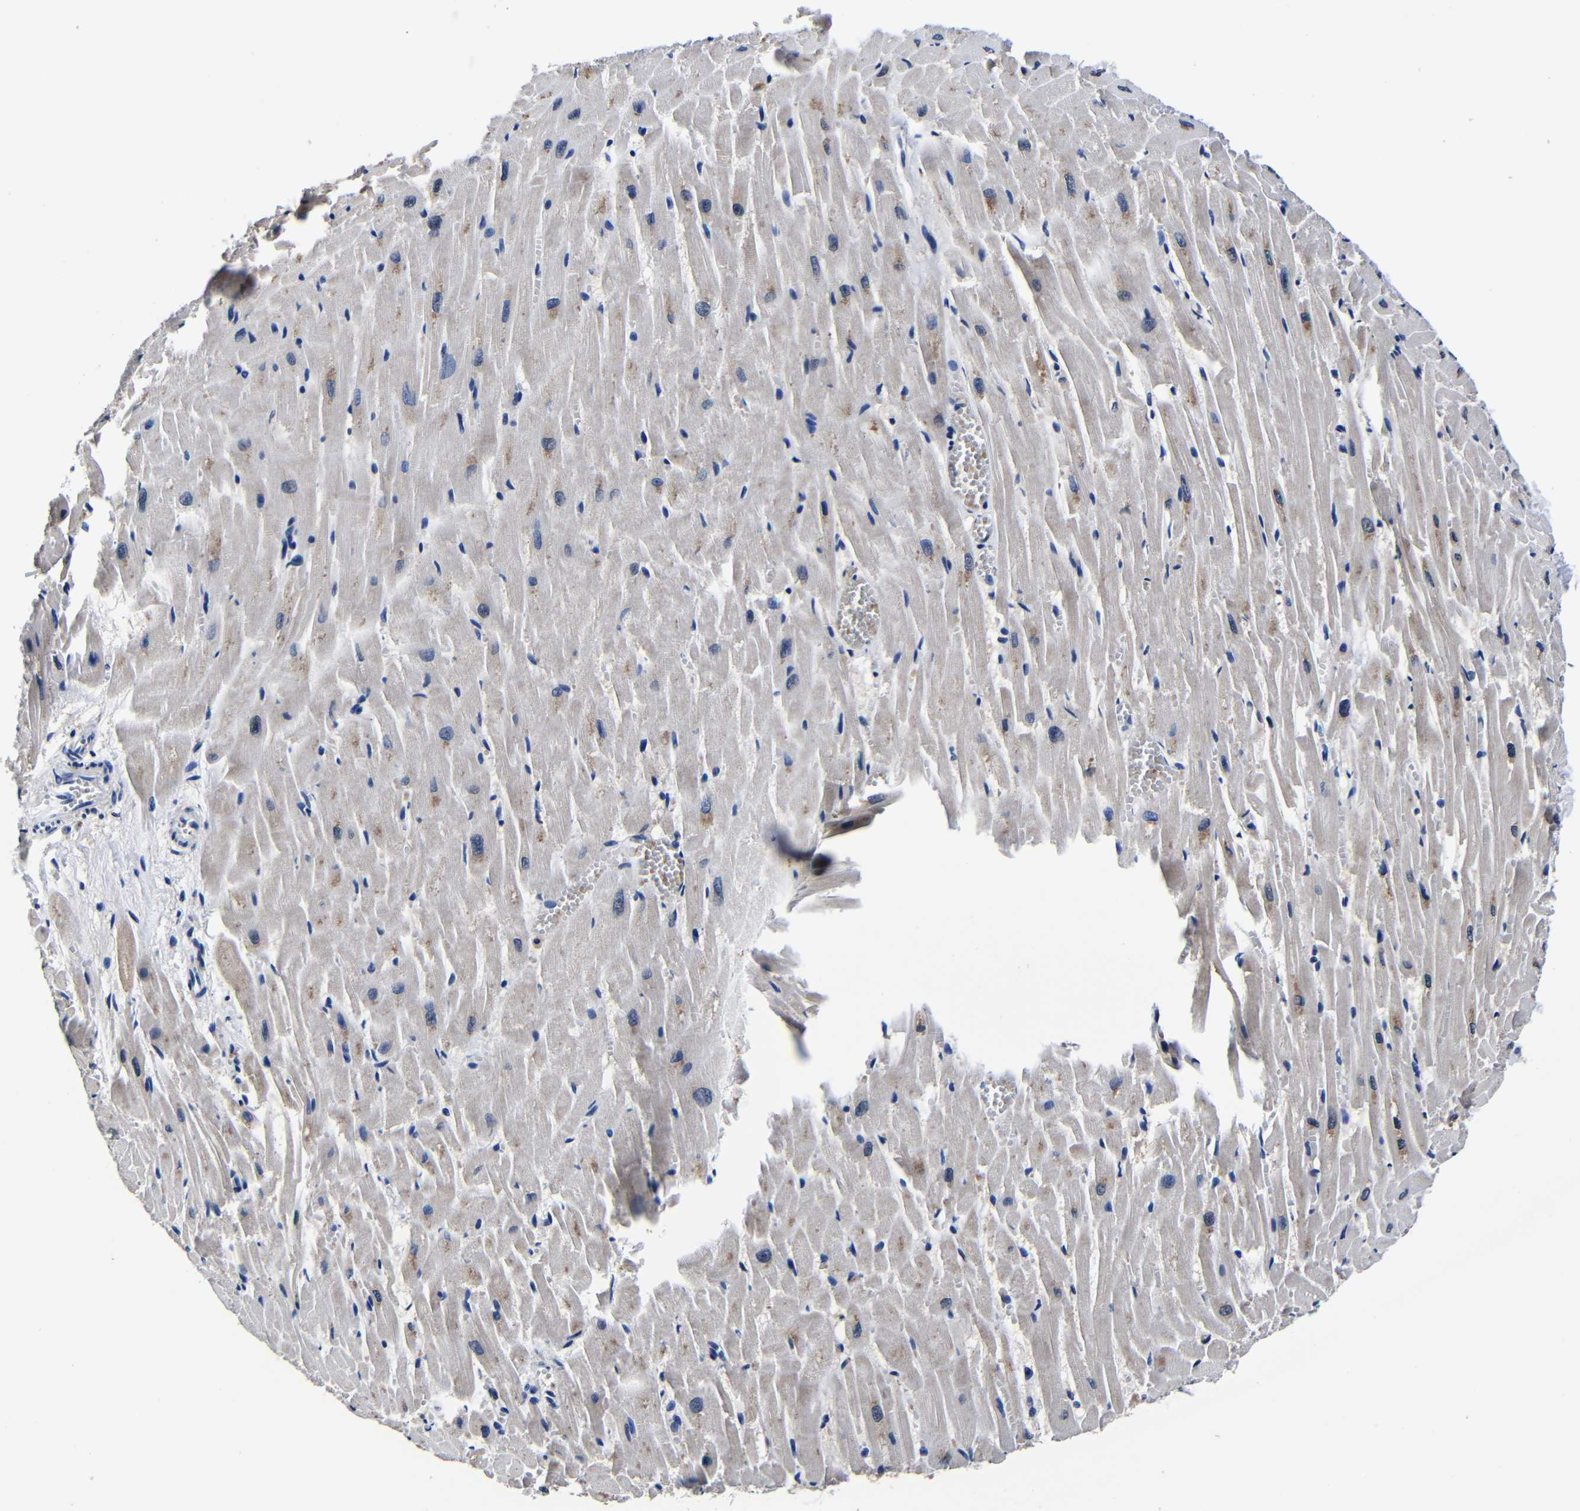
{"staining": {"intensity": "moderate", "quantity": "<25%", "location": "cytoplasmic/membranous"}, "tissue": "heart muscle", "cell_type": "Cardiomyocytes", "image_type": "normal", "snomed": [{"axis": "morphology", "description": "Normal tissue, NOS"}, {"axis": "topography", "description": "Heart"}], "caption": "Immunohistochemistry (DAB (3,3'-diaminobenzidine)) staining of normal human heart muscle exhibits moderate cytoplasmic/membranous protein staining in approximately <25% of cardiomyocytes.", "gene": "DEPP1", "patient": {"sex": "female", "age": 19}}